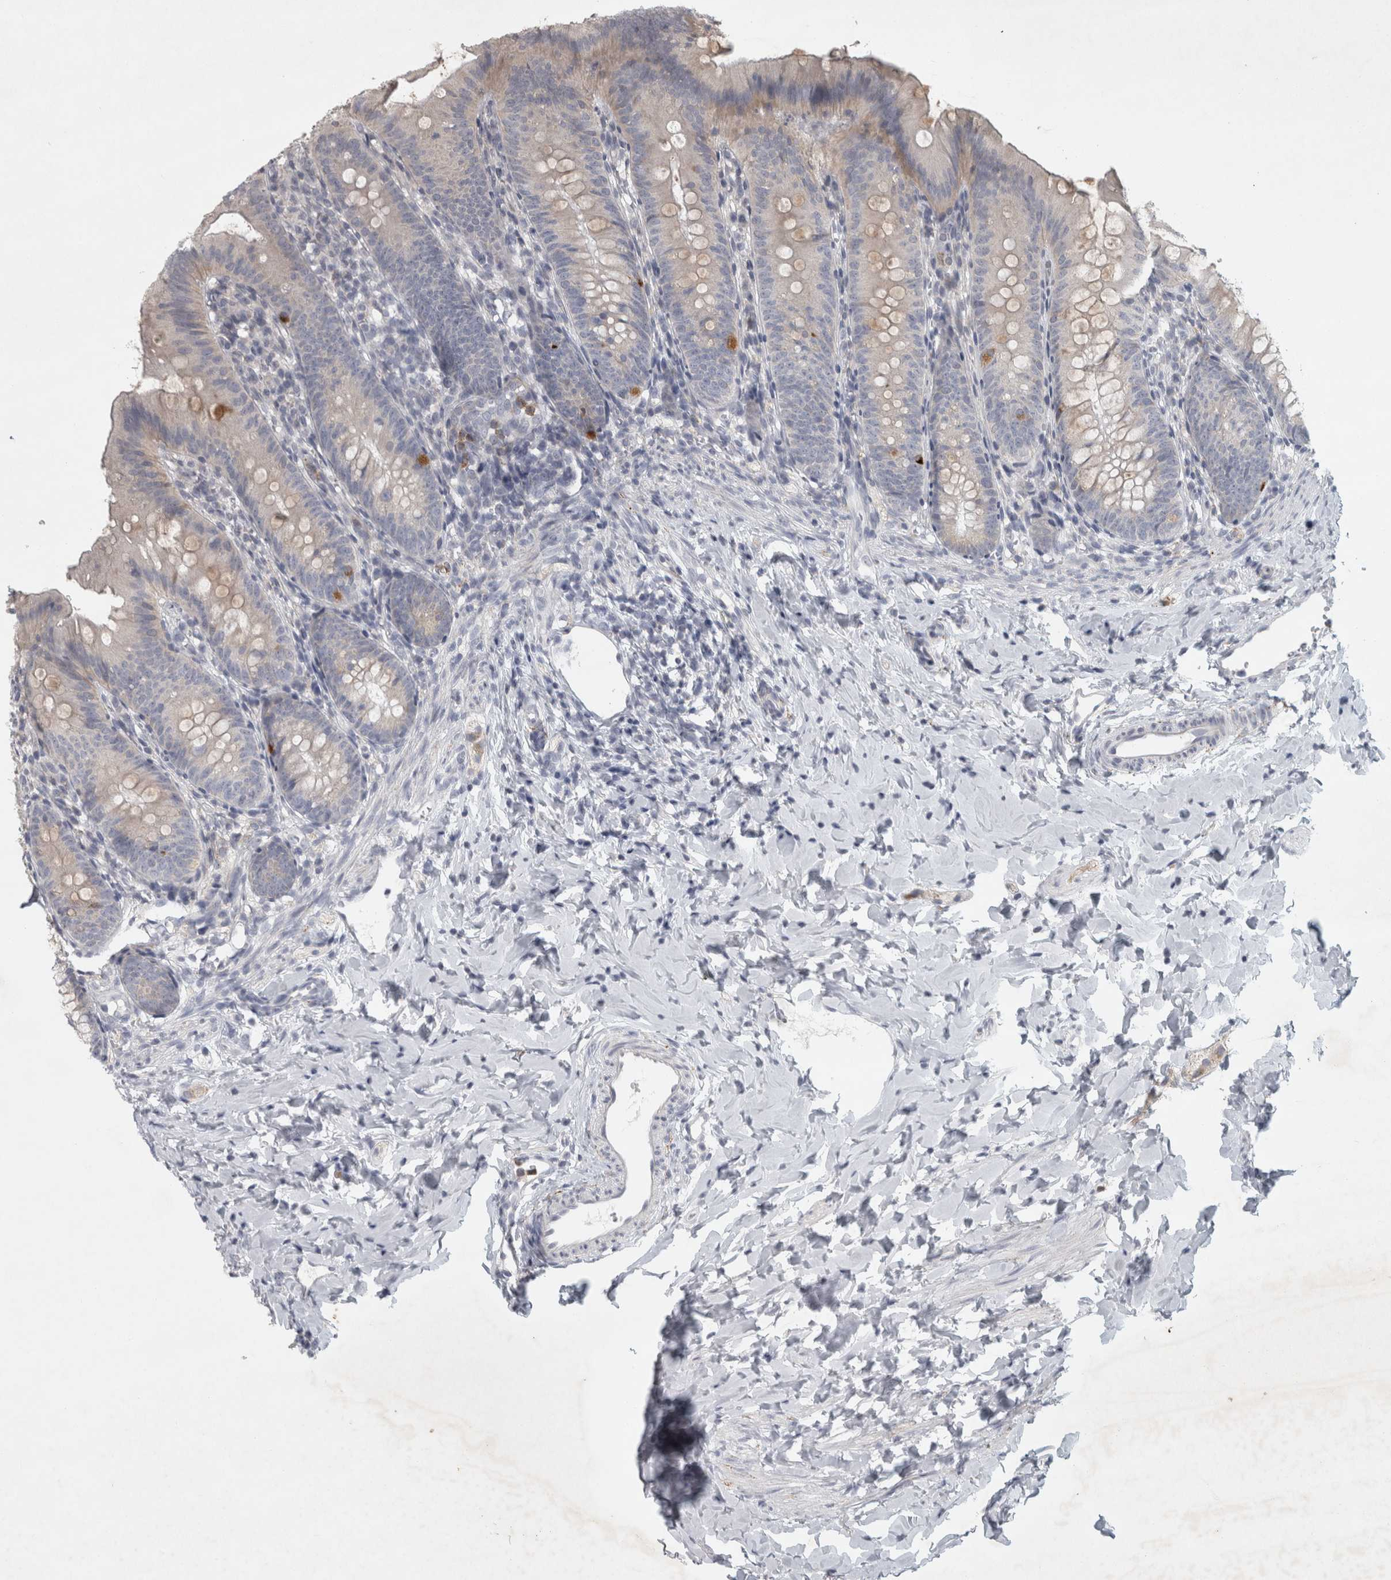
{"staining": {"intensity": "moderate", "quantity": "<25%", "location": "cytoplasmic/membranous"}, "tissue": "appendix", "cell_type": "Glandular cells", "image_type": "normal", "snomed": [{"axis": "morphology", "description": "Normal tissue, NOS"}, {"axis": "topography", "description": "Appendix"}], "caption": "Brown immunohistochemical staining in unremarkable human appendix exhibits moderate cytoplasmic/membranous expression in about <25% of glandular cells.", "gene": "PTPRN2", "patient": {"sex": "male", "age": 1}}